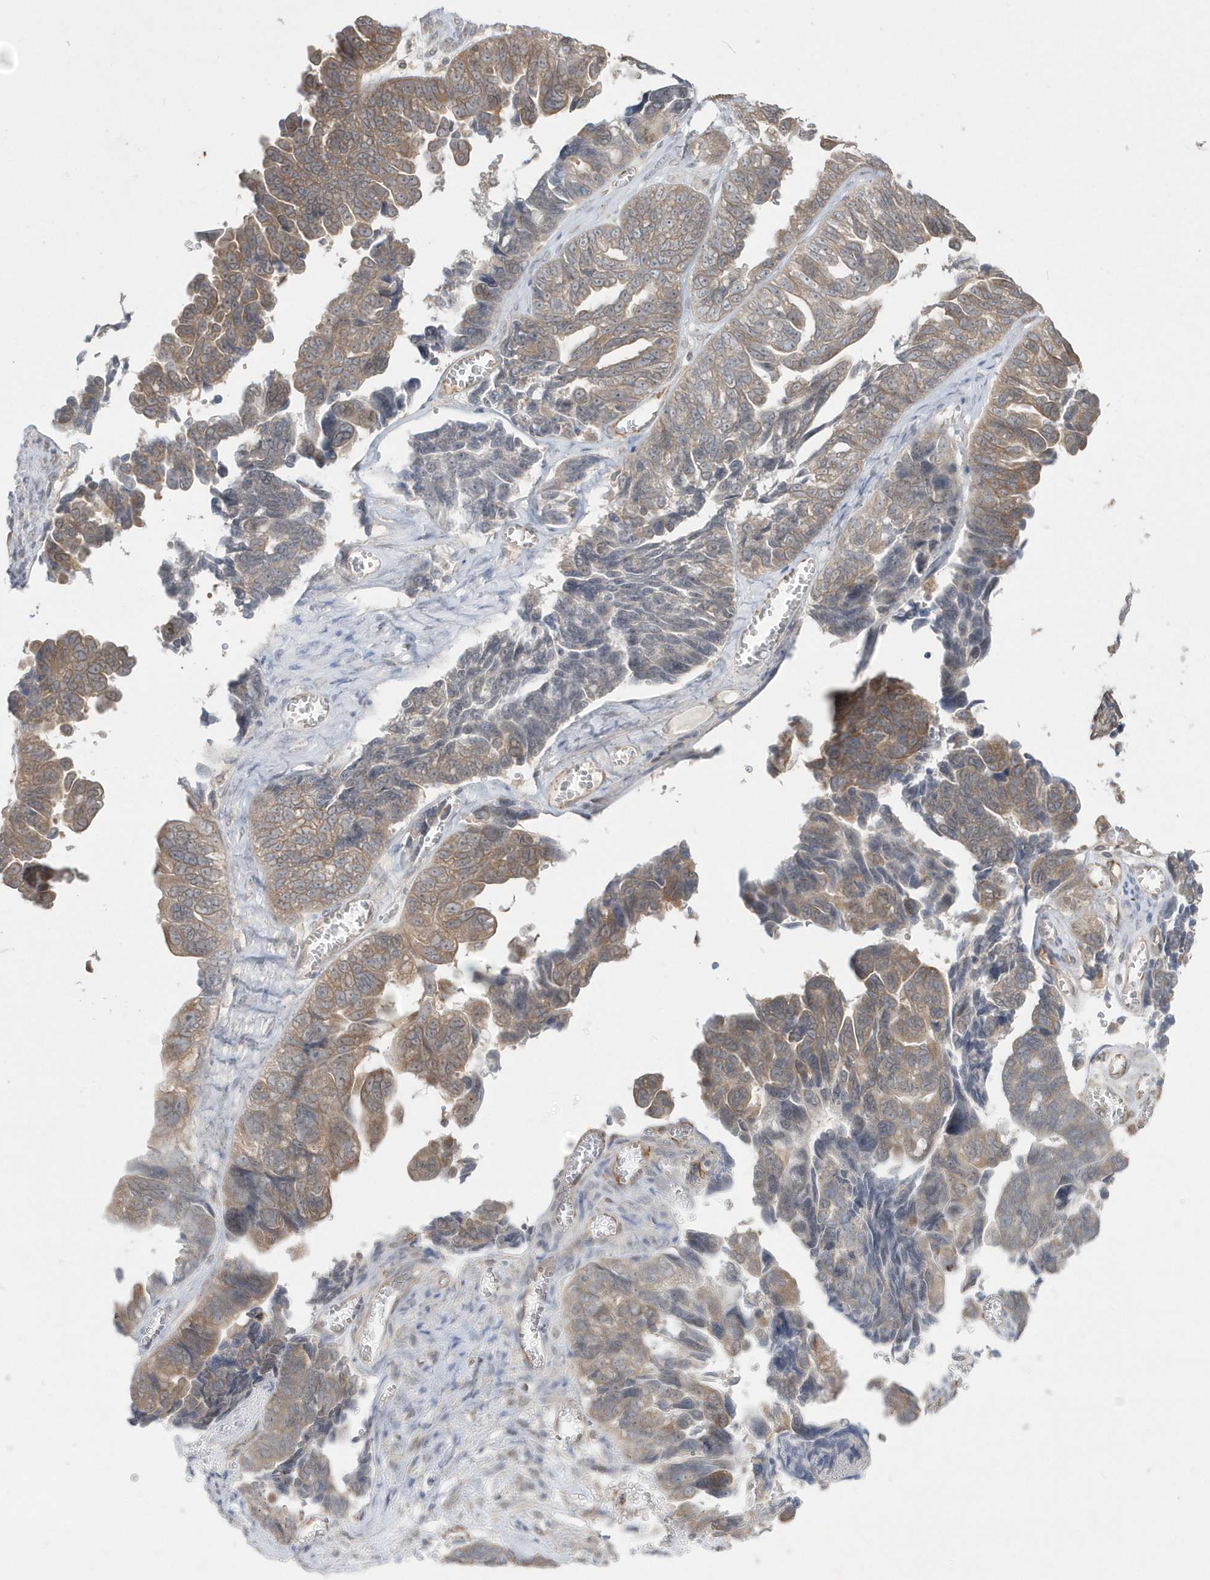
{"staining": {"intensity": "moderate", "quantity": ">75%", "location": "cytoplasmic/membranous"}, "tissue": "ovarian cancer", "cell_type": "Tumor cells", "image_type": "cancer", "snomed": [{"axis": "morphology", "description": "Cystadenocarcinoma, serous, NOS"}, {"axis": "topography", "description": "Ovary"}], "caption": "Ovarian serous cystadenocarcinoma tissue demonstrates moderate cytoplasmic/membranous expression in about >75% of tumor cells", "gene": "DHX57", "patient": {"sex": "female", "age": 79}}